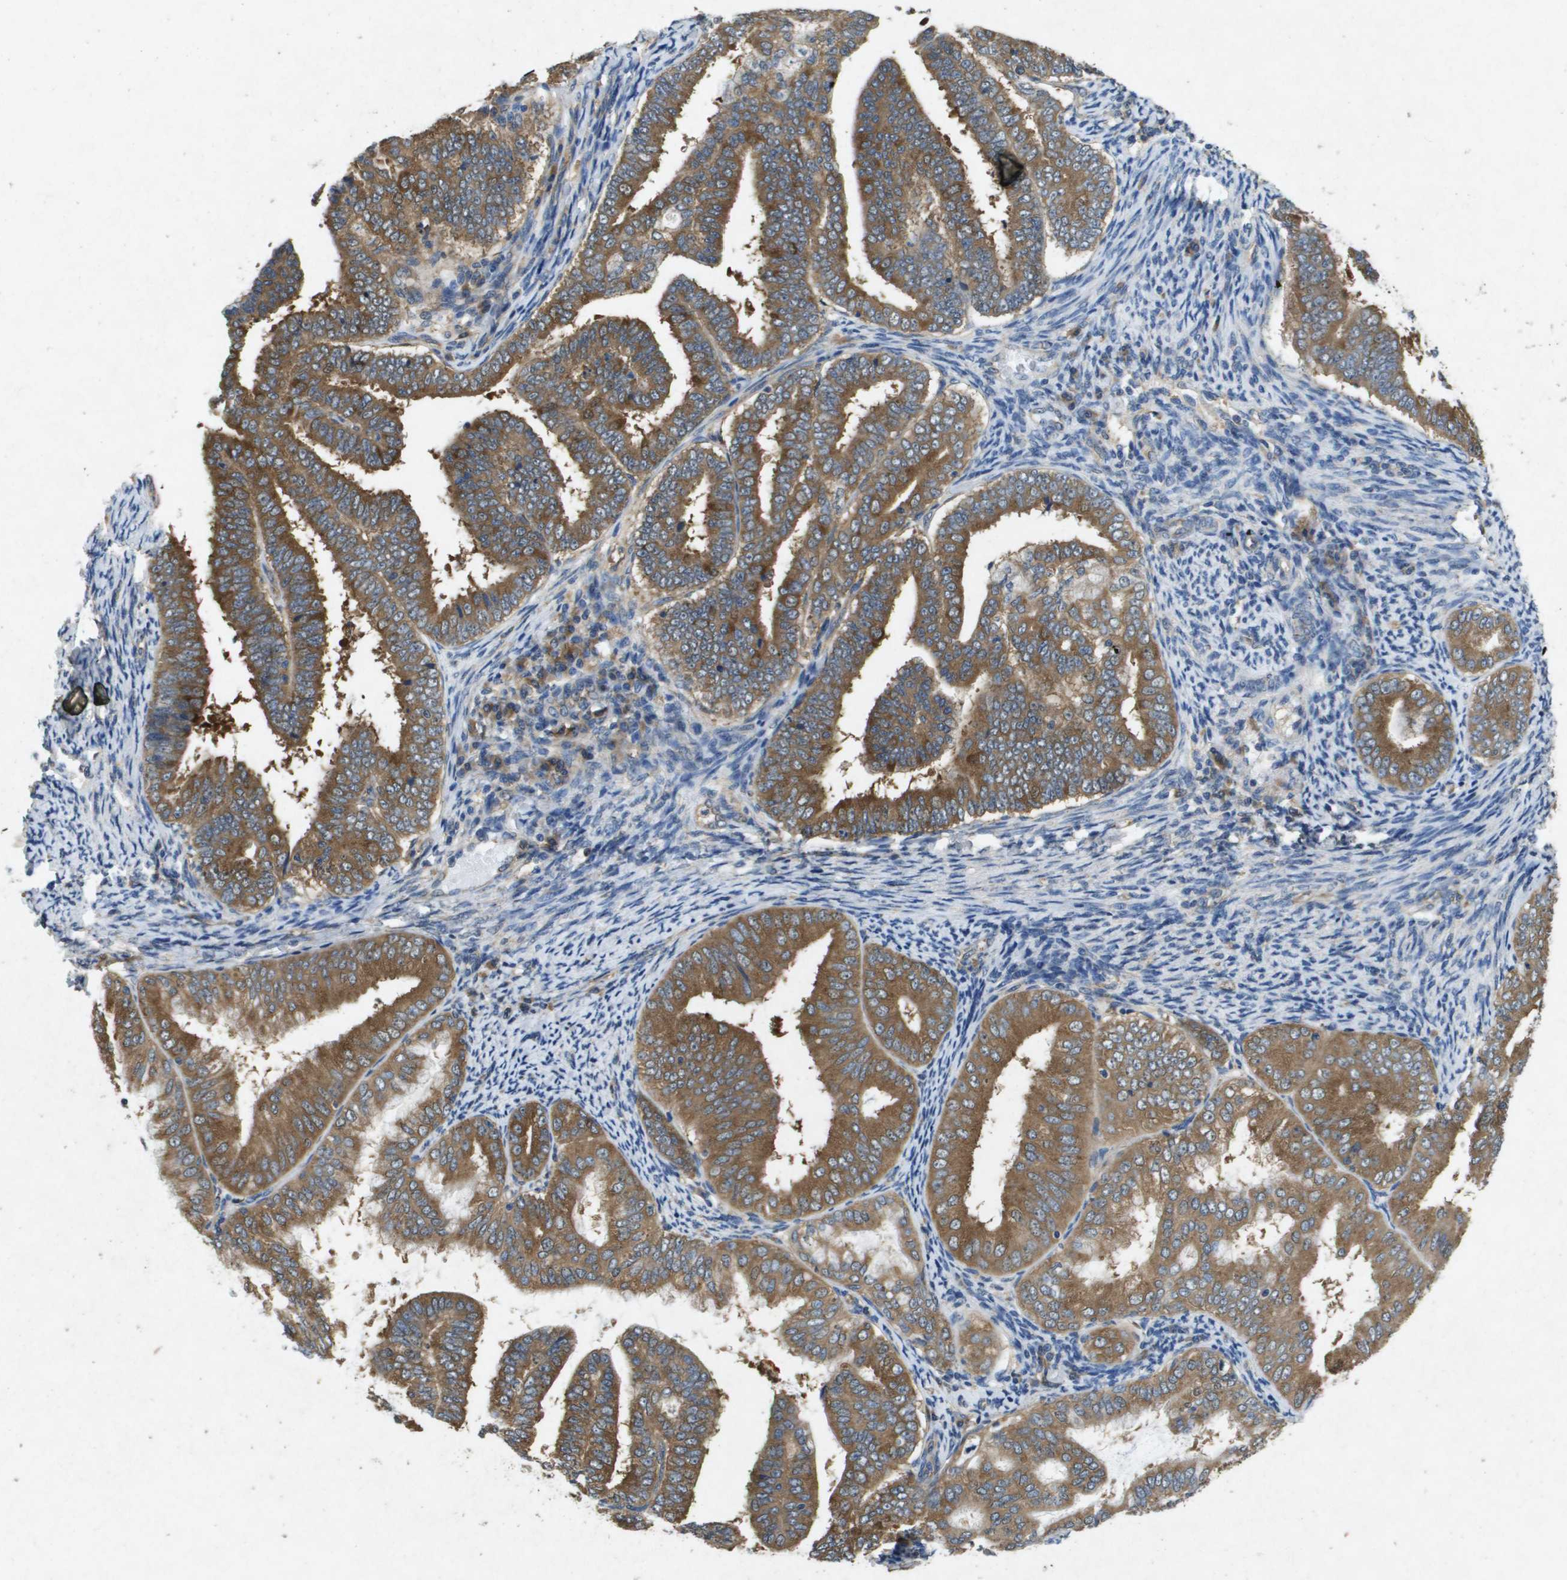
{"staining": {"intensity": "moderate", "quantity": ">75%", "location": "cytoplasmic/membranous"}, "tissue": "endometrial cancer", "cell_type": "Tumor cells", "image_type": "cancer", "snomed": [{"axis": "morphology", "description": "Adenocarcinoma, NOS"}, {"axis": "topography", "description": "Endometrium"}], "caption": "Protein analysis of adenocarcinoma (endometrial) tissue shows moderate cytoplasmic/membranous expression in approximately >75% of tumor cells.", "gene": "PTPRT", "patient": {"sex": "female", "age": 63}}